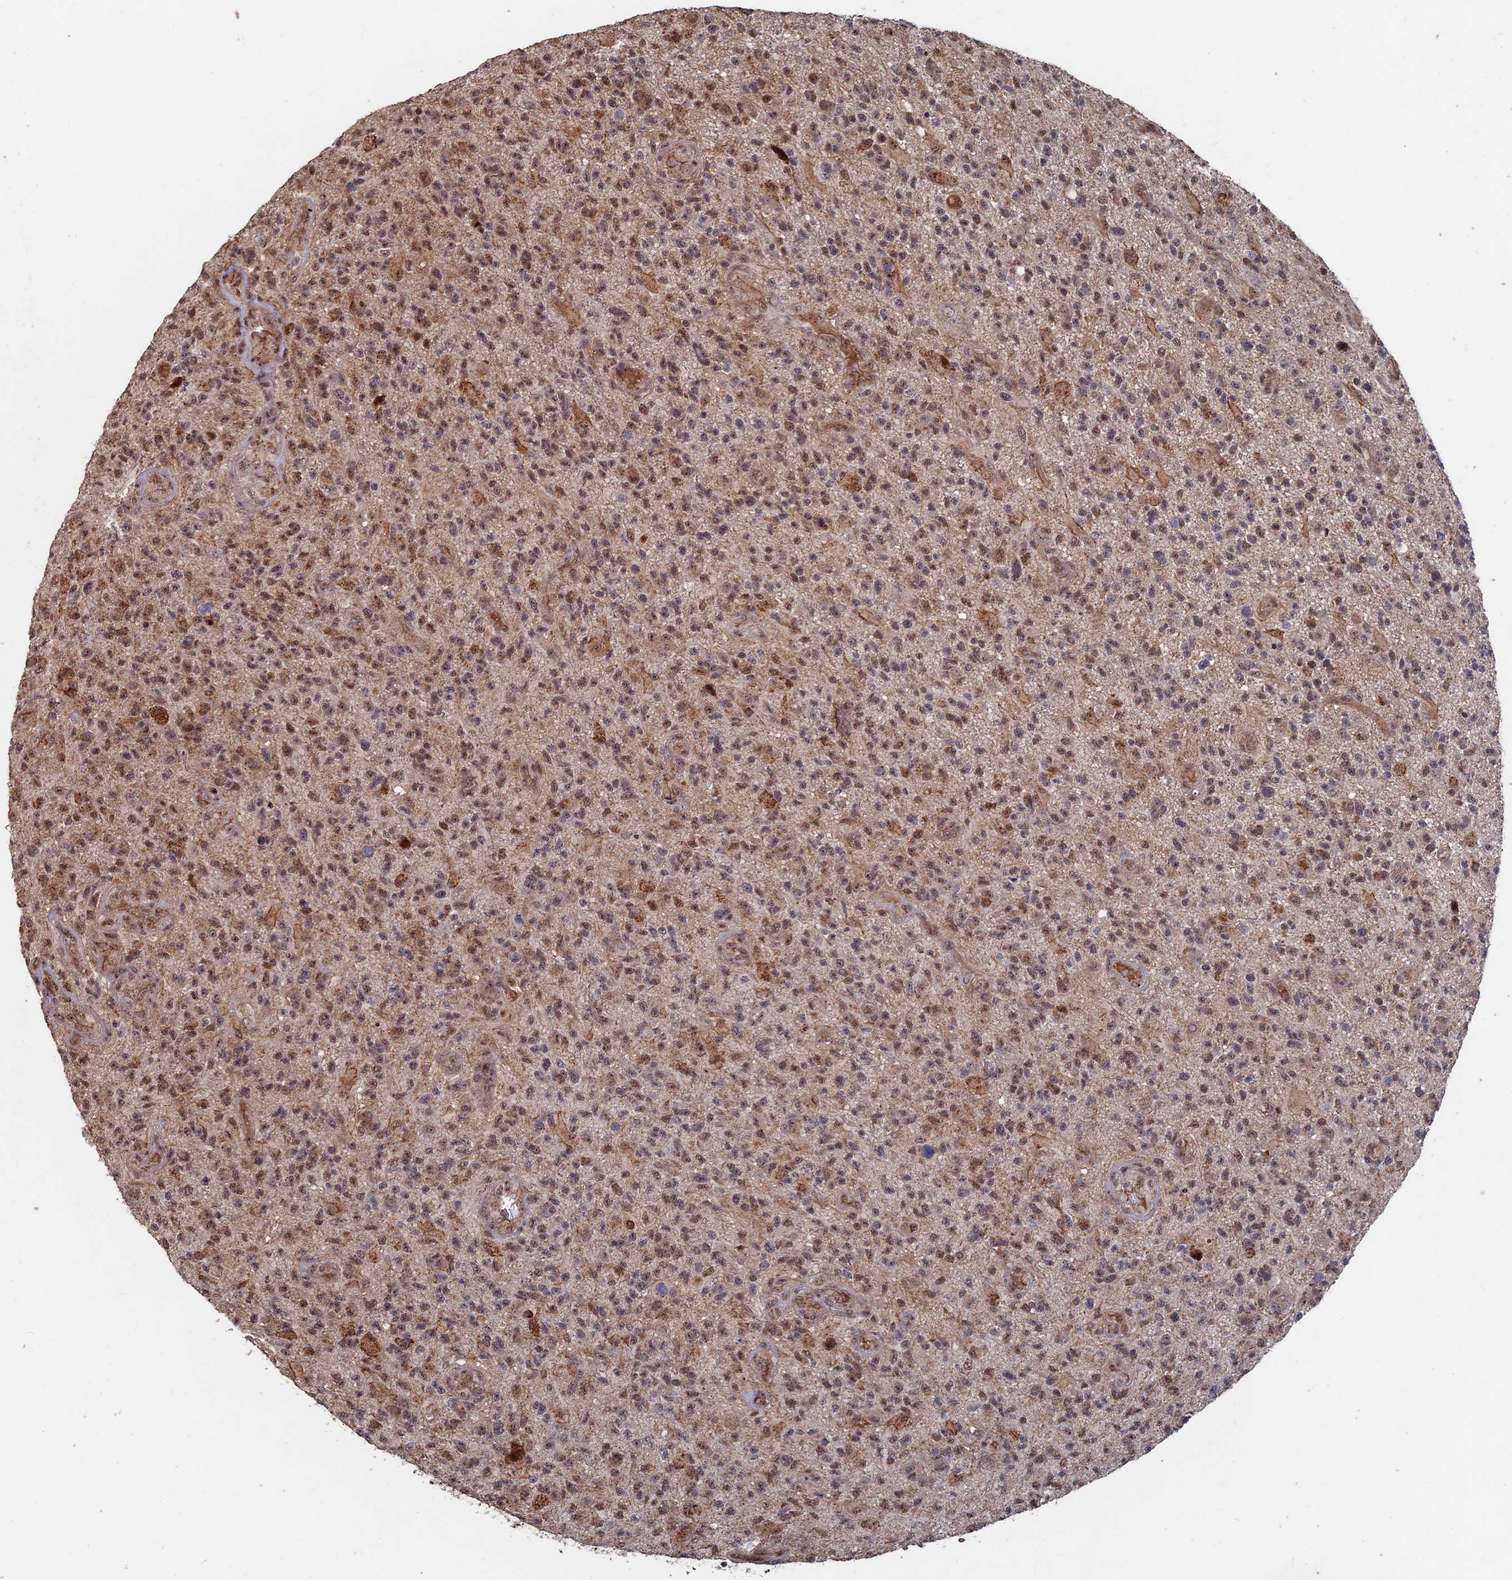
{"staining": {"intensity": "moderate", "quantity": ">75%", "location": "cytoplasmic/membranous,nuclear"}, "tissue": "glioma", "cell_type": "Tumor cells", "image_type": "cancer", "snomed": [{"axis": "morphology", "description": "Glioma, malignant, High grade"}, {"axis": "topography", "description": "Brain"}], "caption": "High-grade glioma (malignant) tissue reveals moderate cytoplasmic/membranous and nuclear positivity in approximately >75% of tumor cells Using DAB (brown) and hematoxylin (blue) stains, captured at high magnification using brightfield microscopy.", "gene": "KIAA1328", "patient": {"sex": "male", "age": 47}}